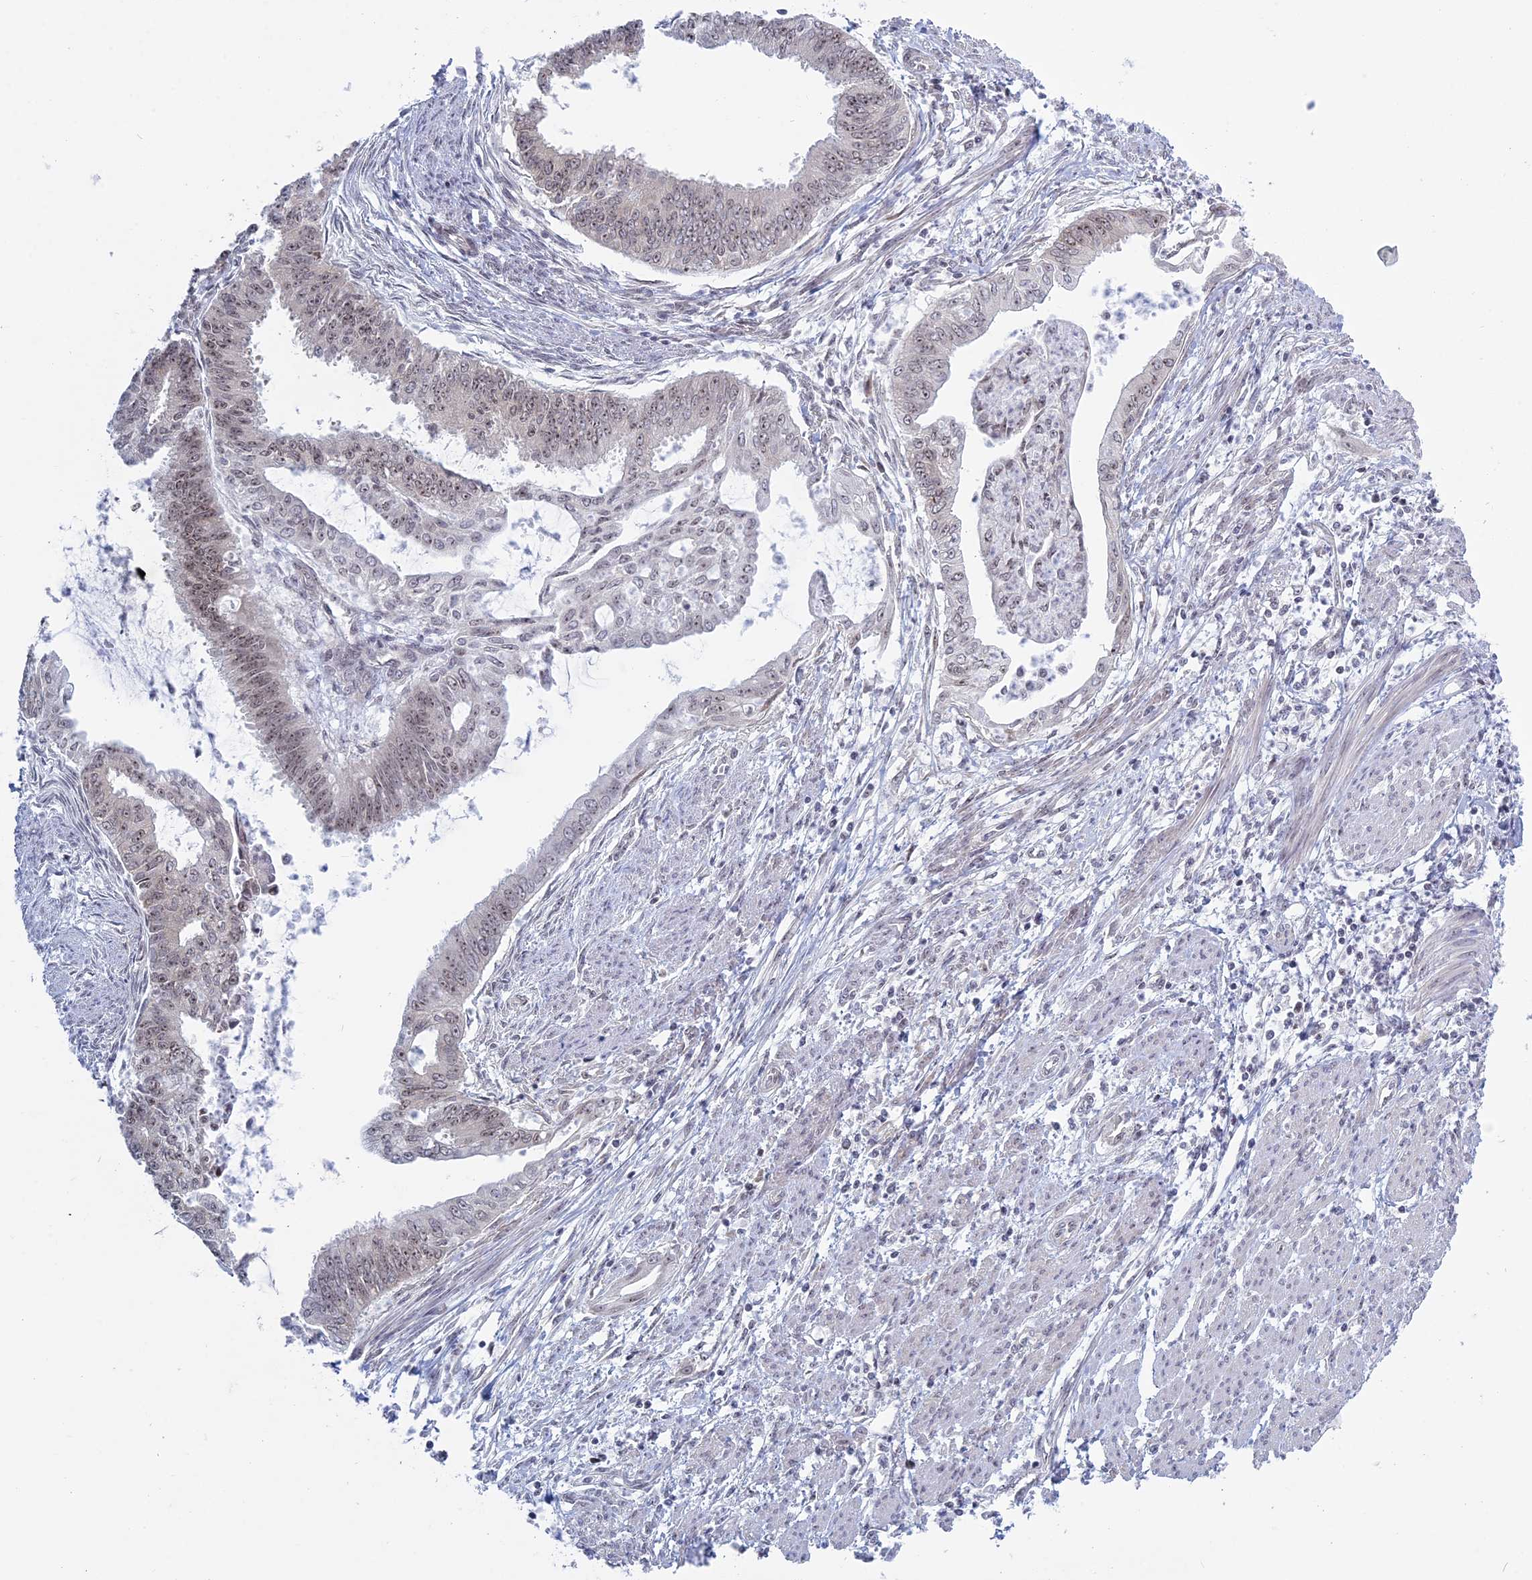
{"staining": {"intensity": "weak", "quantity": "25%-75%", "location": "nuclear"}, "tissue": "endometrial cancer", "cell_type": "Tumor cells", "image_type": "cancer", "snomed": [{"axis": "morphology", "description": "Adenocarcinoma, NOS"}, {"axis": "topography", "description": "Endometrium"}], "caption": "A brown stain shows weak nuclear positivity of a protein in endometrial cancer (adenocarcinoma) tumor cells. Nuclei are stained in blue.", "gene": "RPS19BP1", "patient": {"sex": "female", "age": 73}}